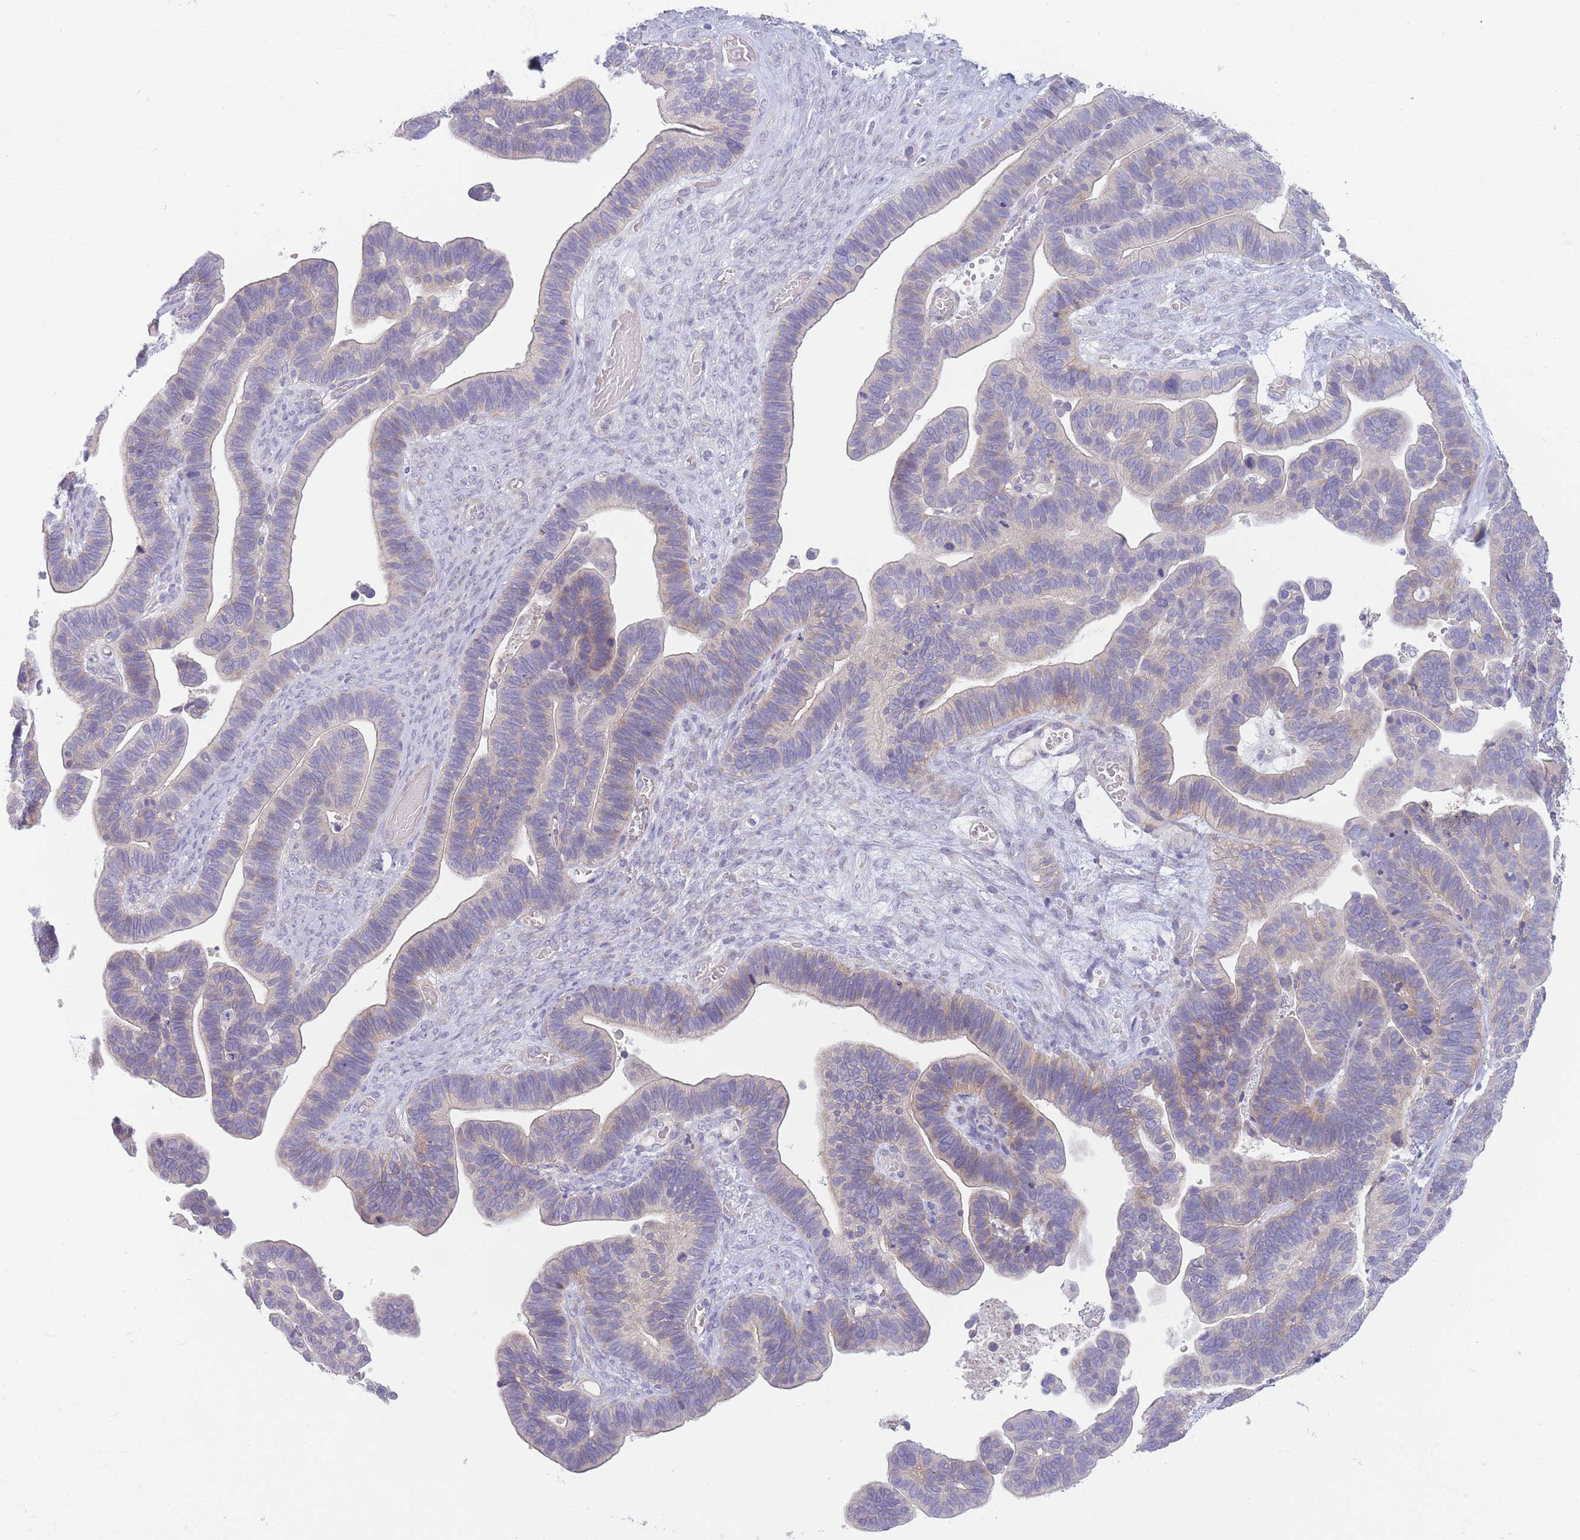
{"staining": {"intensity": "weak", "quantity": "25%-75%", "location": "cytoplasmic/membranous"}, "tissue": "ovarian cancer", "cell_type": "Tumor cells", "image_type": "cancer", "snomed": [{"axis": "morphology", "description": "Cystadenocarcinoma, serous, NOS"}, {"axis": "topography", "description": "Ovary"}], "caption": "Human ovarian cancer stained for a protein (brown) exhibits weak cytoplasmic/membranous positive staining in about 25%-75% of tumor cells.", "gene": "PNPLA5", "patient": {"sex": "female", "age": 56}}